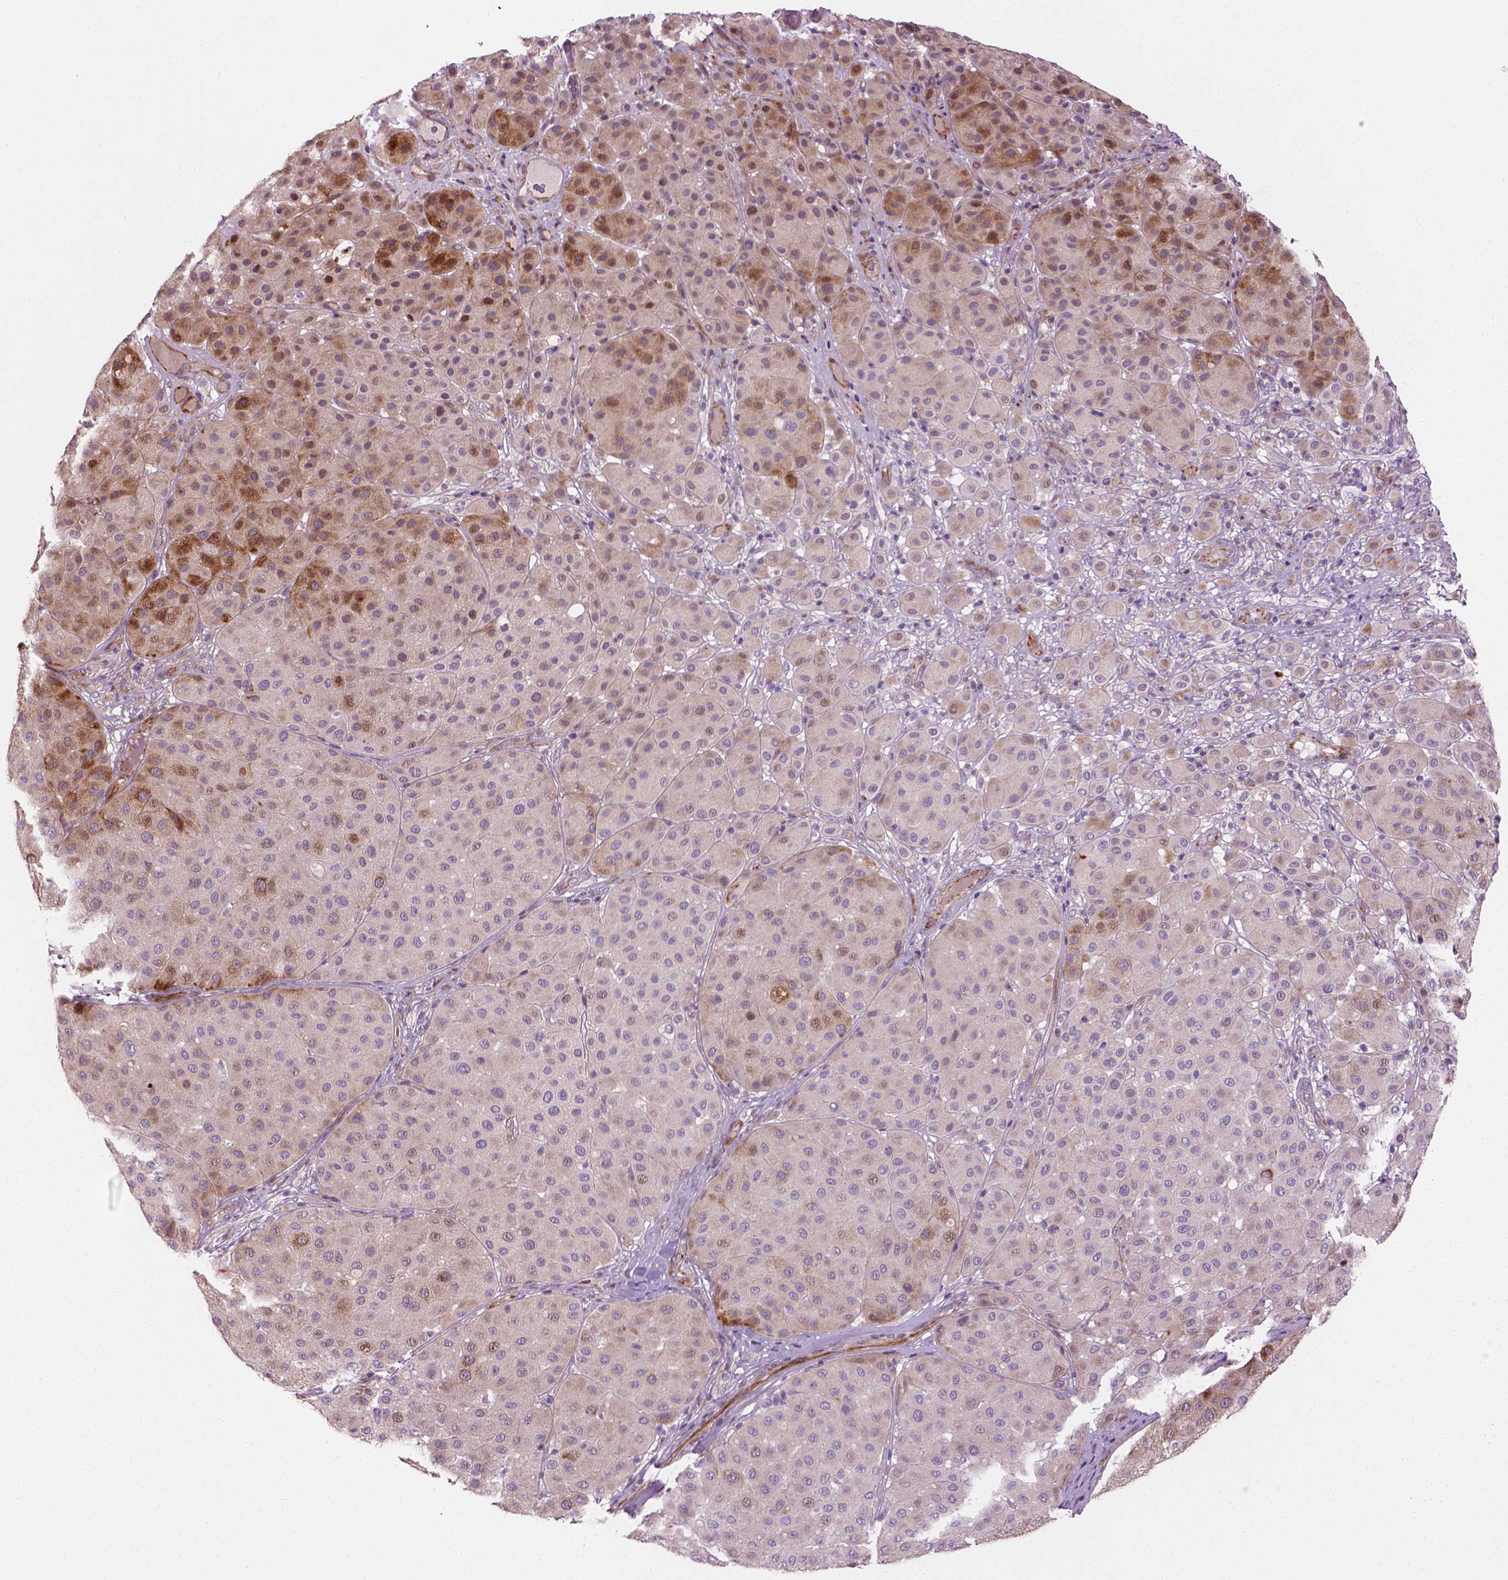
{"staining": {"intensity": "moderate", "quantity": "<25%", "location": "cytoplasmic/membranous"}, "tissue": "melanoma", "cell_type": "Tumor cells", "image_type": "cancer", "snomed": [{"axis": "morphology", "description": "Malignant melanoma, Metastatic site"}, {"axis": "topography", "description": "Smooth muscle"}], "caption": "Brown immunohistochemical staining in melanoma exhibits moderate cytoplasmic/membranous positivity in about <25% of tumor cells.", "gene": "PKP3", "patient": {"sex": "male", "age": 41}}